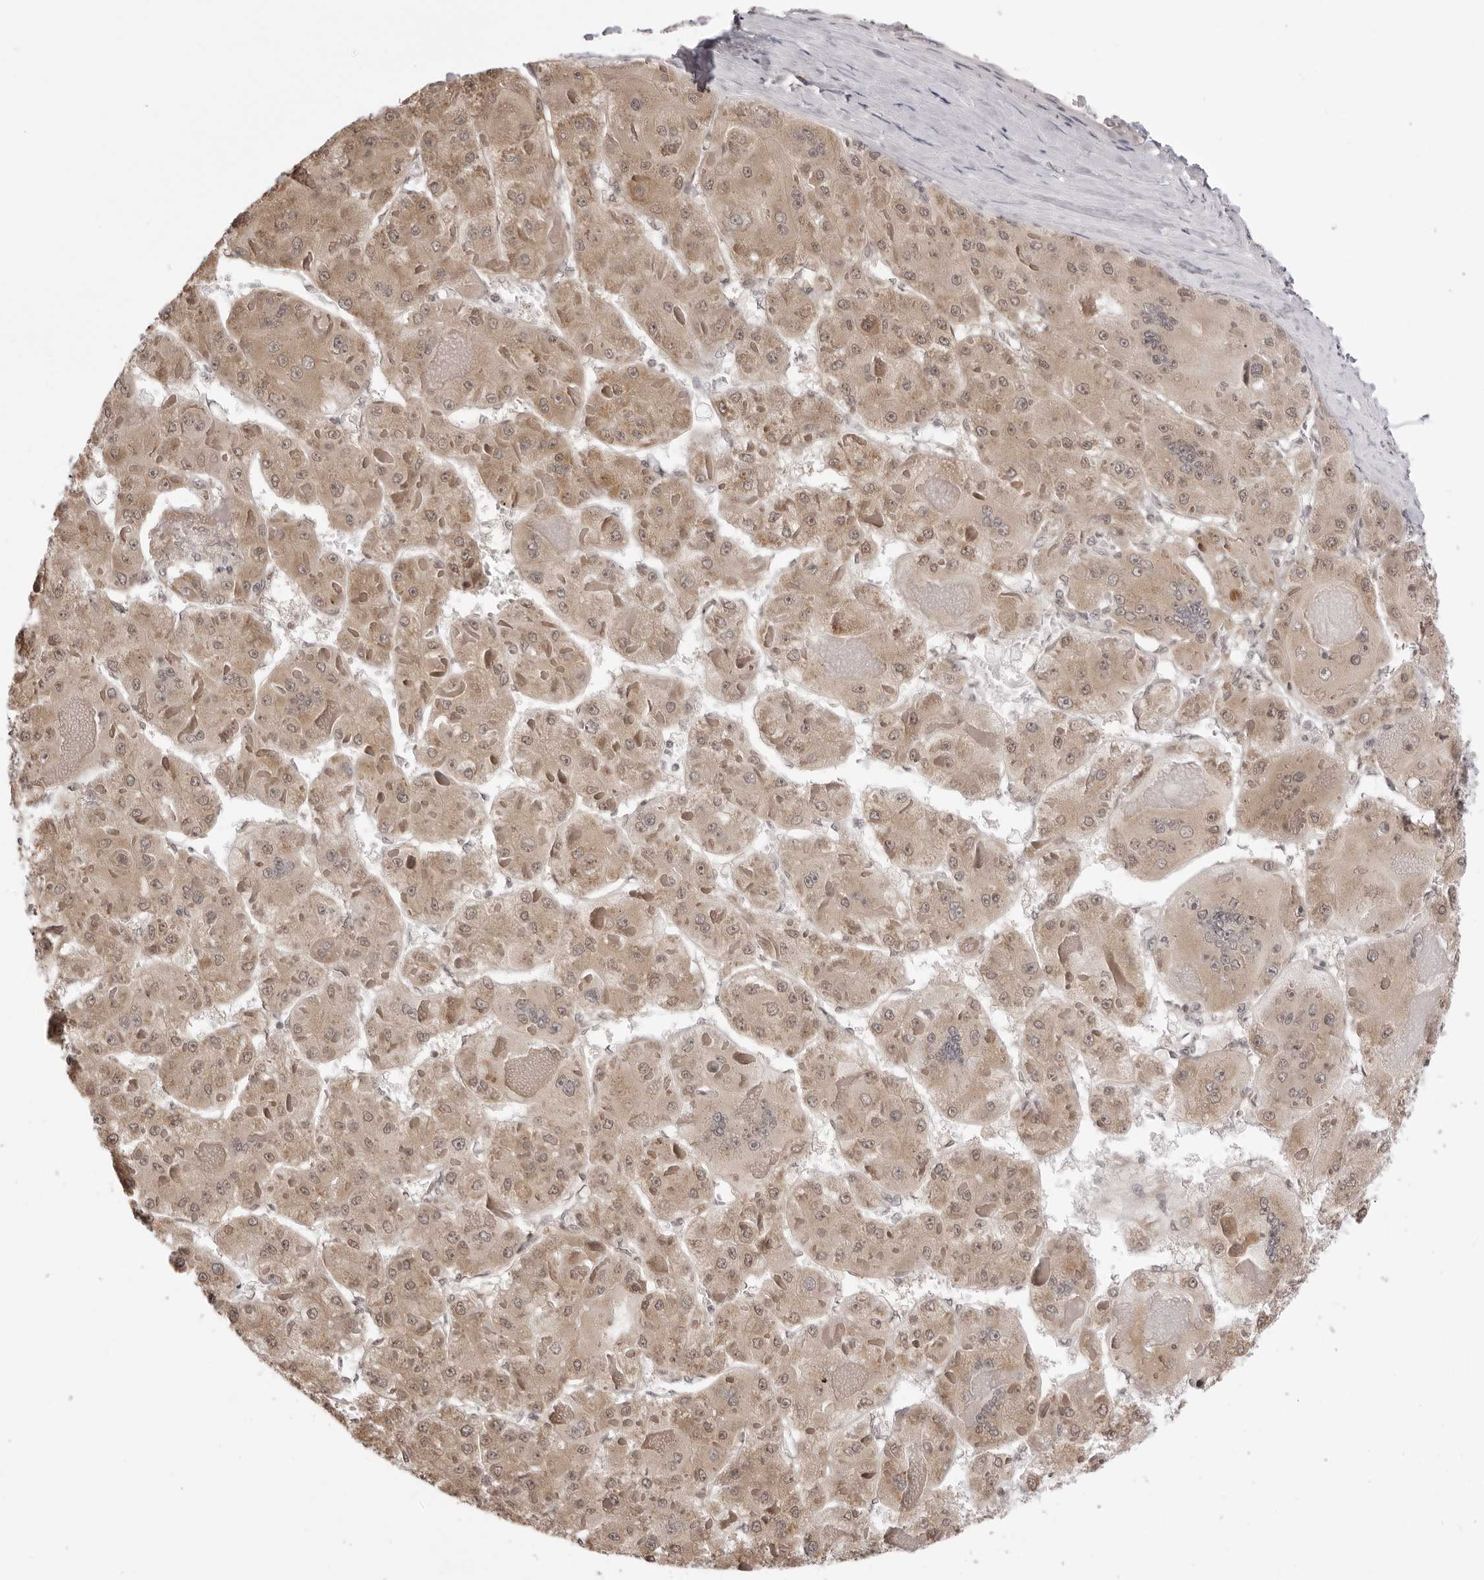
{"staining": {"intensity": "weak", "quantity": ">75%", "location": "cytoplasmic/membranous,nuclear"}, "tissue": "liver cancer", "cell_type": "Tumor cells", "image_type": "cancer", "snomed": [{"axis": "morphology", "description": "Carcinoma, Hepatocellular, NOS"}, {"axis": "topography", "description": "Liver"}], "caption": "An image of liver cancer (hepatocellular carcinoma) stained for a protein exhibits weak cytoplasmic/membranous and nuclear brown staining in tumor cells.", "gene": "ZC3H11A", "patient": {"sex": "female", "age": 73}}